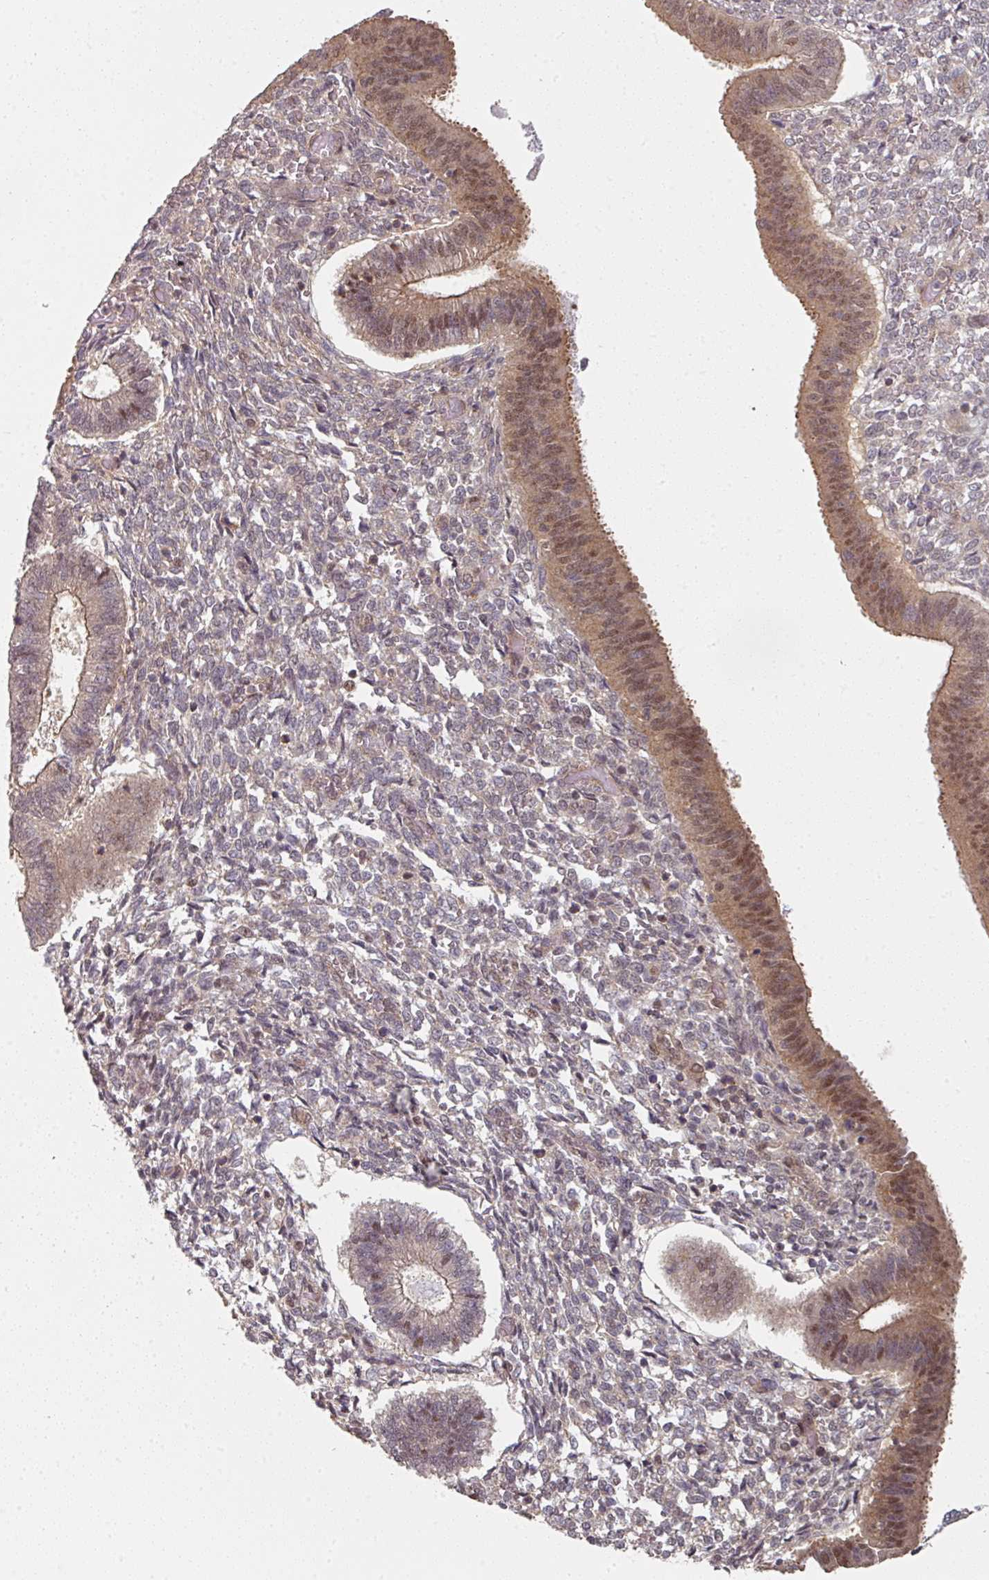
{"staining": {"intensity": "negative", "quantity": "none", "location": "none"}, "tissue": "endometrium", "cell_type": "Cells in endometrial stroma", "image_type": "normal", "snomed": [{"axis": "morphology", "description": "Normal tissue, NOS"}, {"axis": "topography", "description": "Endometrium"}], "caption": "The photomicrograph displays no significant staining in cells in endometrial stroma of endometrium. (DAB (3,3'-diaminobenzidine) immunohistochemistry (IHC), high magnification).", "gene": "PSME3IP1", "patient": {"sex": "female", "age": 25}}